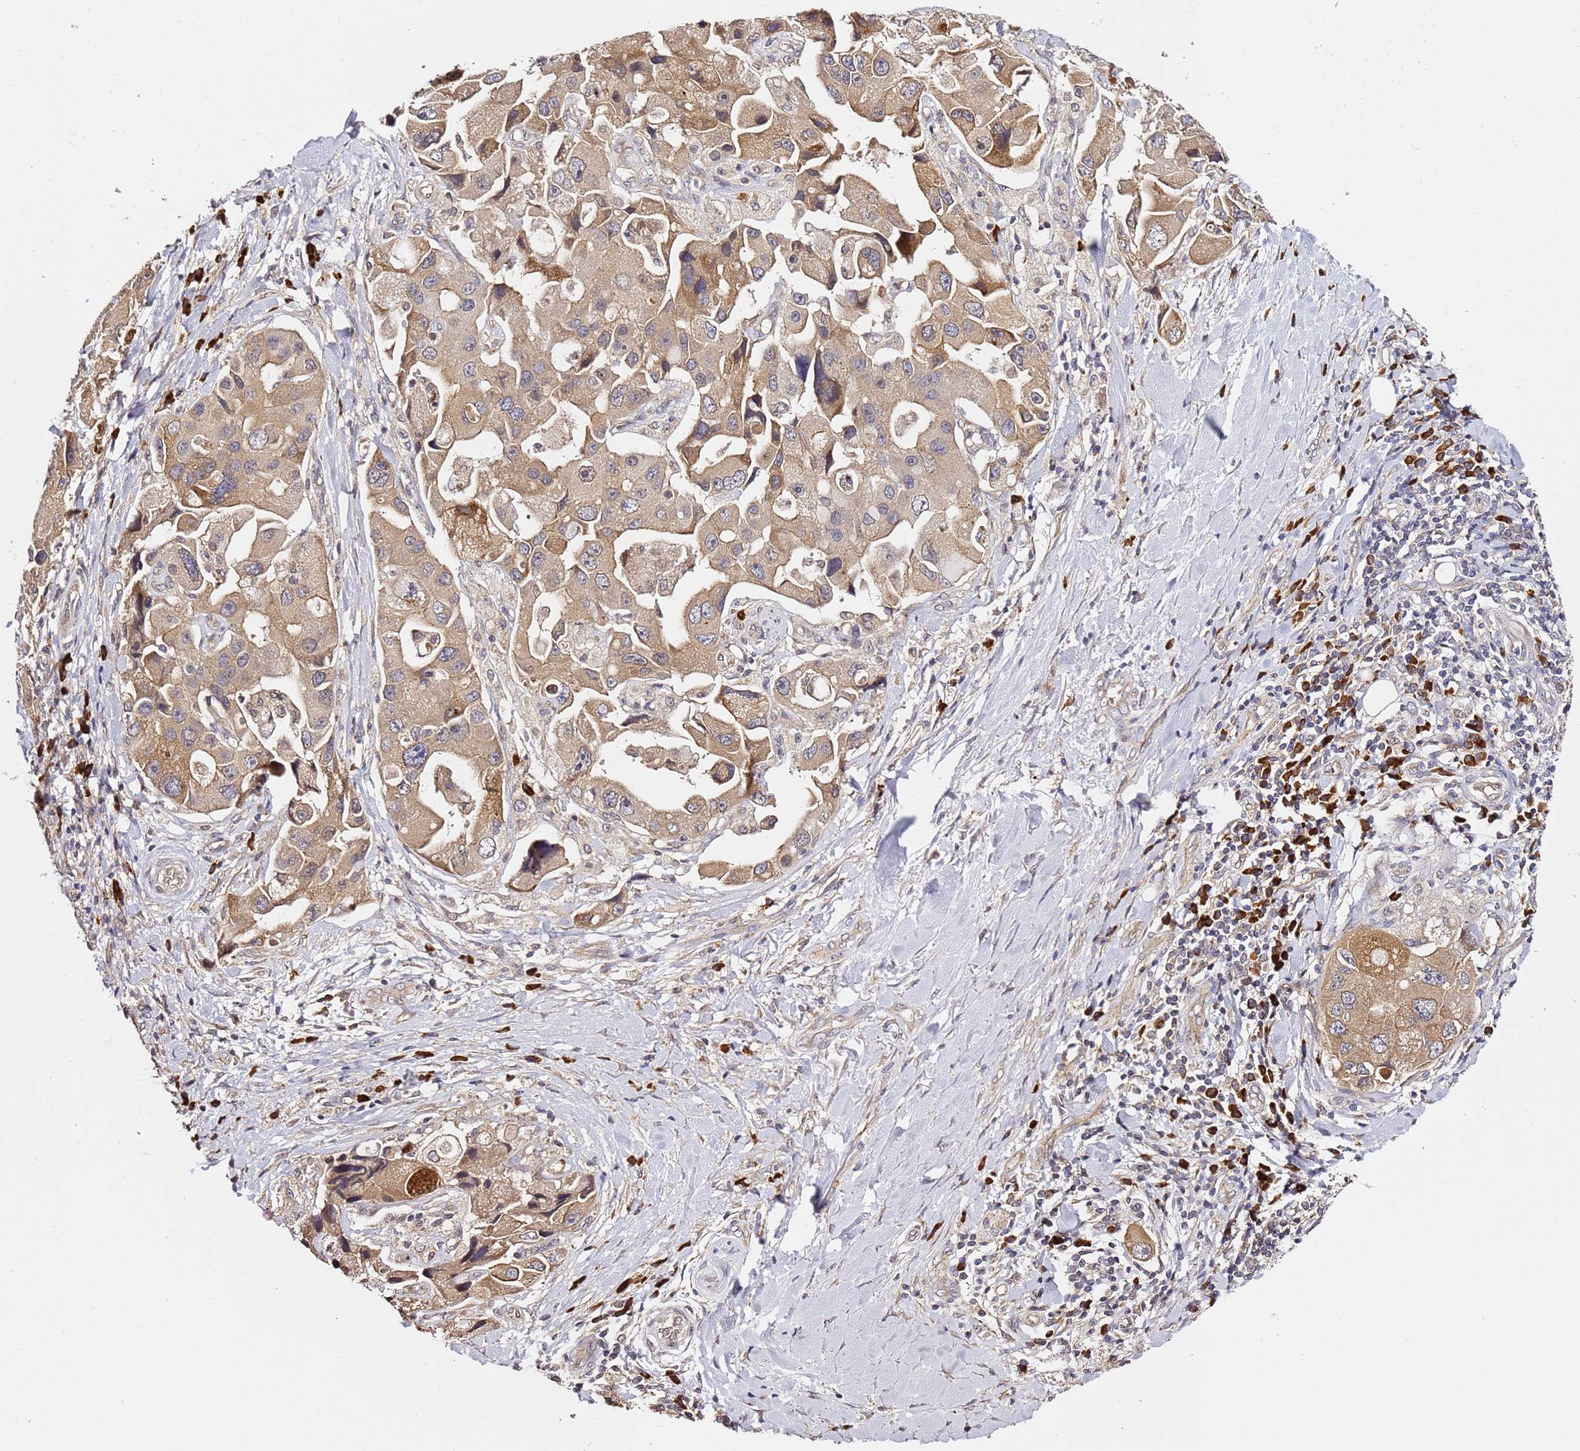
{"staining": {"intensity": "moderate", "quantity": ">75%", "location": "cytoplasmic/membranous"}, "tissue": "lung cancer", "cell_type": "Tumor cells", "image_type": "cancer", "snomed": [{"axis": "morphology", "description": "Adenocarcinoma, NOS"}, {"axis": "topography", "description": "Lung"}], "caption": "Lung cancer (adenocarcinoma) stained with a brown dye displays moderate cytoplasmic/membranous positive staining in about >75% of tumor cells.", "gene": "OSBPL2", "patient": {"sex": "female", "age": 54}}